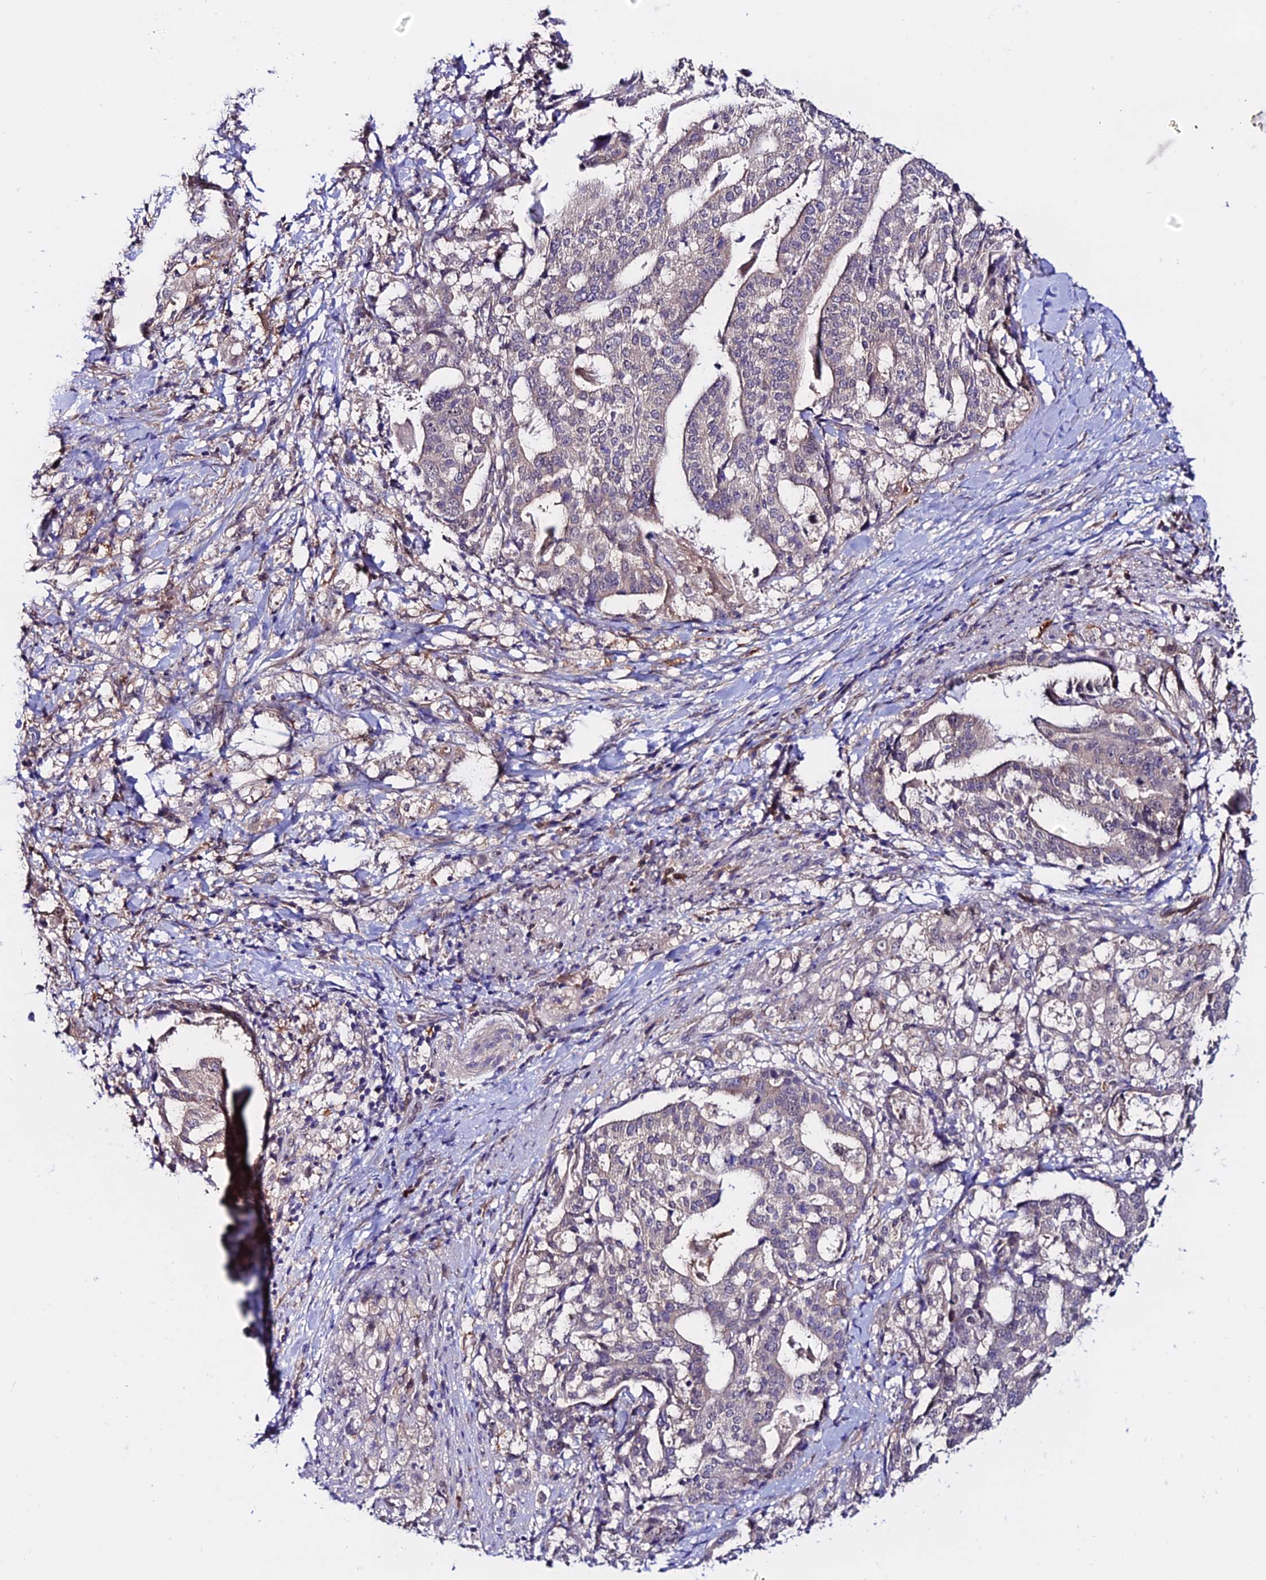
{"staining": {"intensity": "negative", "quantity": "none", "location": "none"}, "tissue": "stomach cancer", "cell_type": "Tumor cells", "image_type": "cancer", "snomed": [{"axis": "morphology", "description": "Adenocarcinoma, NOS"}, {"axis": "topography", "description": "Stomach"}], "caption": "IHC micrograph of stomach cancer stained for a protein (brown), which displays no positivity in tumor cells. (DAB immunohistochemistry with hematoxylin counter stain).", "gene": "FZD8", "patient": {"sex": "male", "age": 48}}